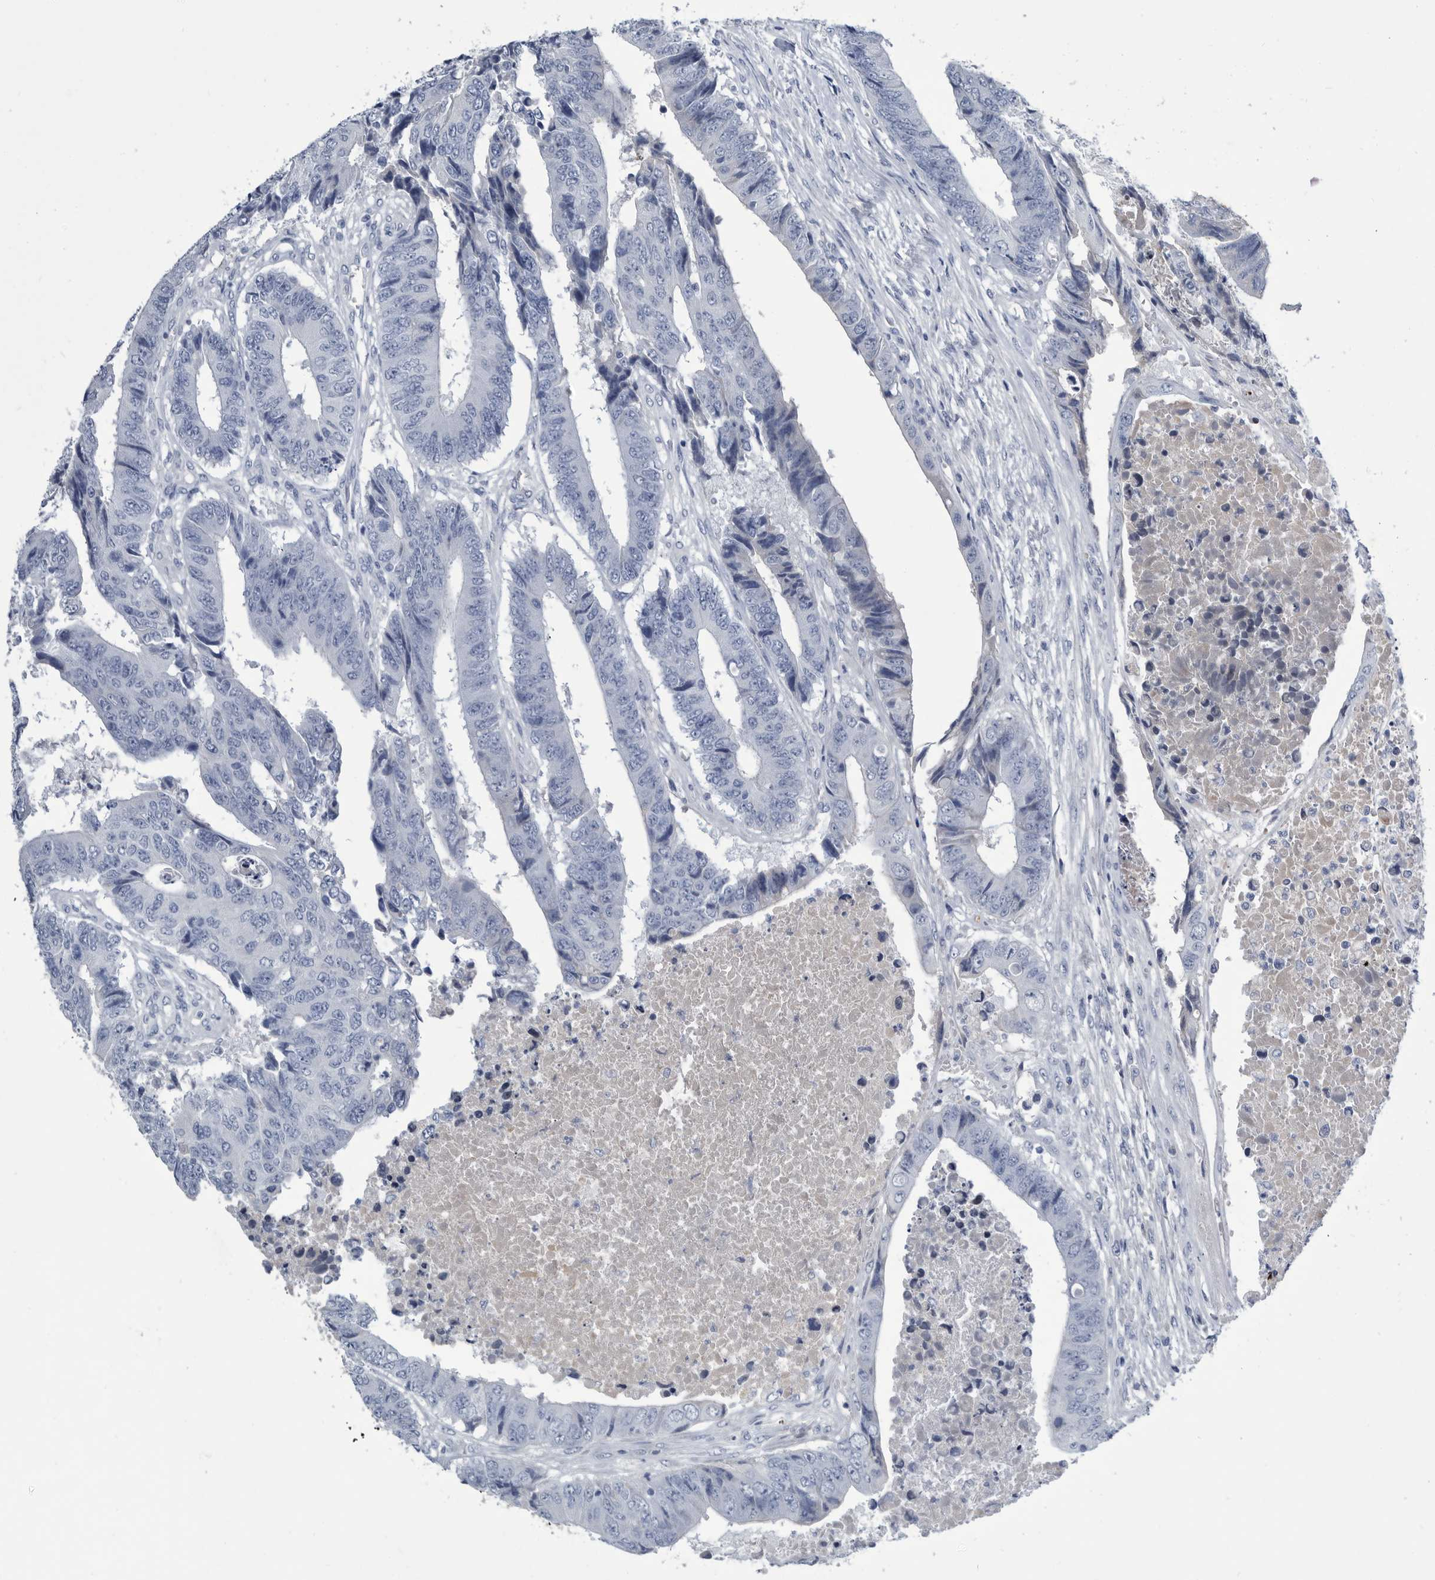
{"staining": {"intensity": "negative", "quantity": "none", "location": "none"}, "tissue": "colorectal cancer", "cell_type": "Tumor cells", "image_type": "cancer", "snomed": [{"axis": "morphology", "description": "Adenocarcinoma, NOS"}, {"axis": "topography", "description": "Rectum"}], "caption": "DAB immunohistochemical staining of human adenocarcinoma (colorectal) exhibits no significant expression in tumor cells. Brightfield microscopy of immunohistochemistry stained with DAB (3,3'-diaminobenzidine) (brown) and hematoxylin (blue), captured at high magnification.", "gene": "BTBD6", "patient": {"sex": "male", "age": 84}}